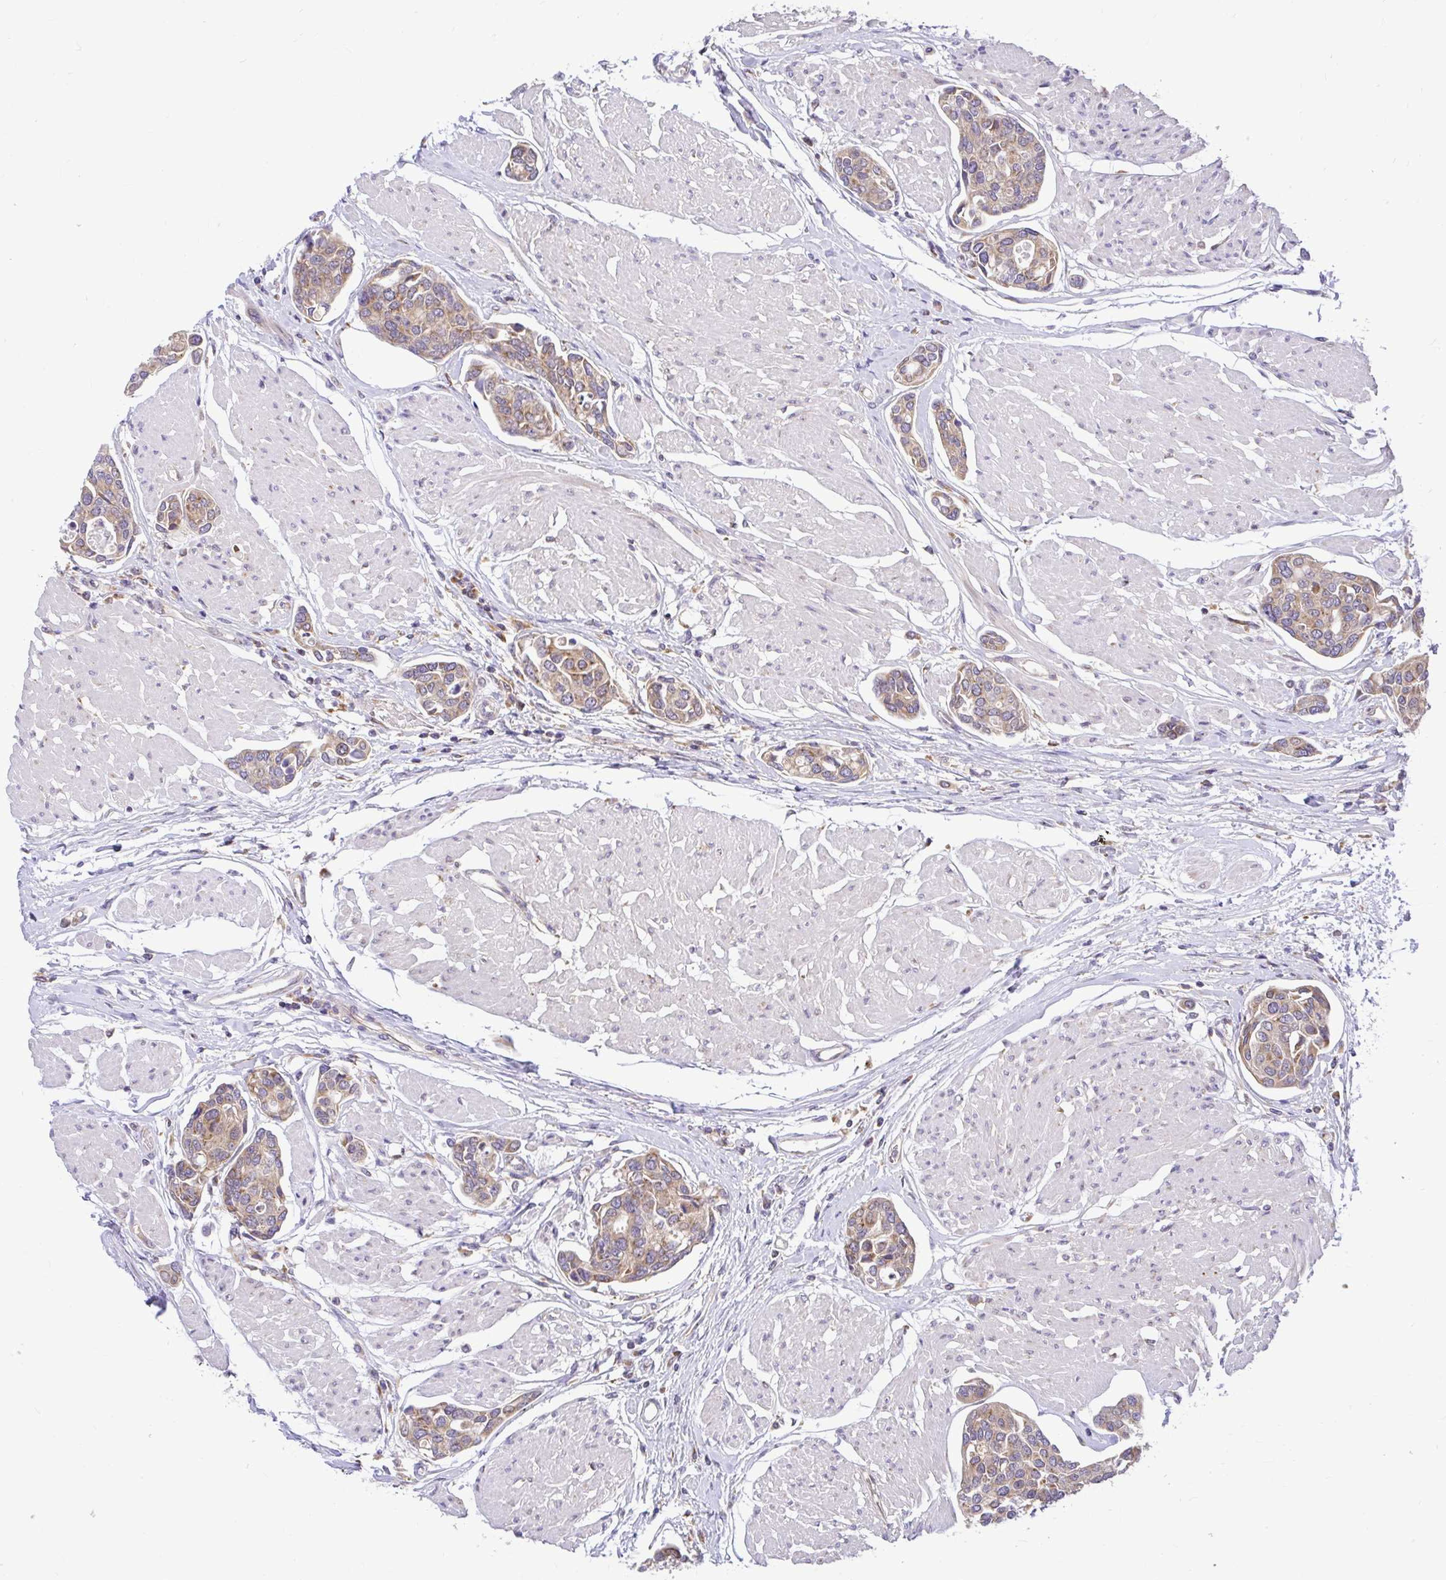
{"staining": {"intensity": "moderate", "quantity": ">75%", "location": "cytoplasmic/membranous"}, "tissue": "urothelial cancer", "cell_type": "Tumor cells", "image_type": "cancer", "snomed": [{"axis": "morphology", "description": "Urothelial carcinoma, High grade"}, {"axis": "topography", "description": "Urinary bladder"}], "caption": "The immunohistochemical stain labels moderate cytoplasmic/membranous expression in tumor cells of high-grade urothelial carcinoma tissue.", "gene": "VTI1B", "patient": {"sex": "male", "age": 78}}